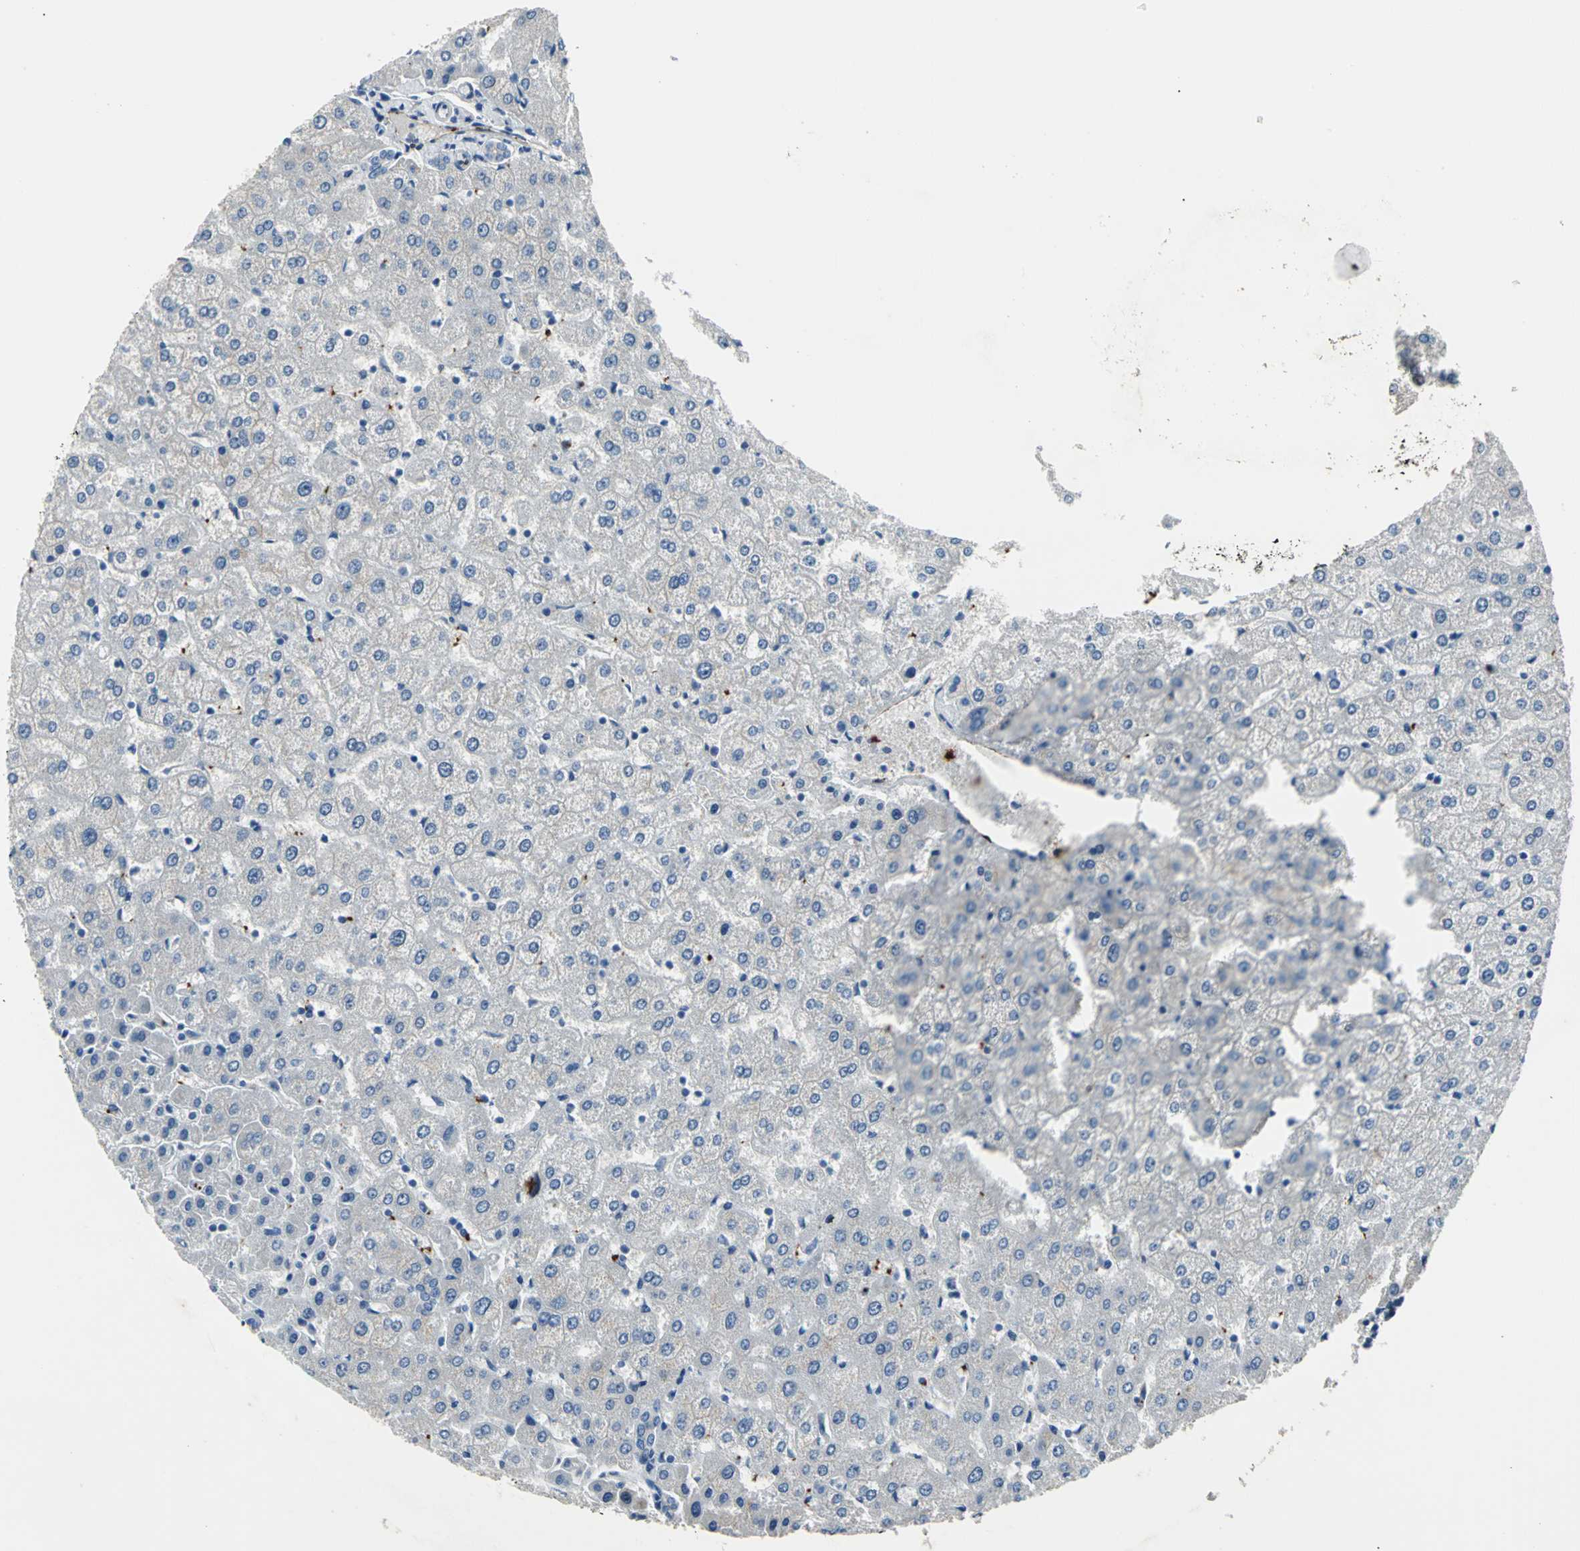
{"staining": {"intensity": "moderate", "quantity": "25%-75%", "location": "cytoplasmic/membranous"}, "tissue": "liver", "cell_type": "Cholangiocytes", "image_type": "normal", "snomed": [{"axis": "morphology", "description": "Normal tissue, NOS"}, {"axis": "morphology", "description": "Fibrosis, NOS"}, {"axis": "topography", "description": "Liver"}], "caption": "A brown stain labels moderate cytoplasmic/membranous positivity of a protein in cholangiocytes of unremarkable liver.", "gene": "SELP", "patient": {"sex": "female", "age": 29}}